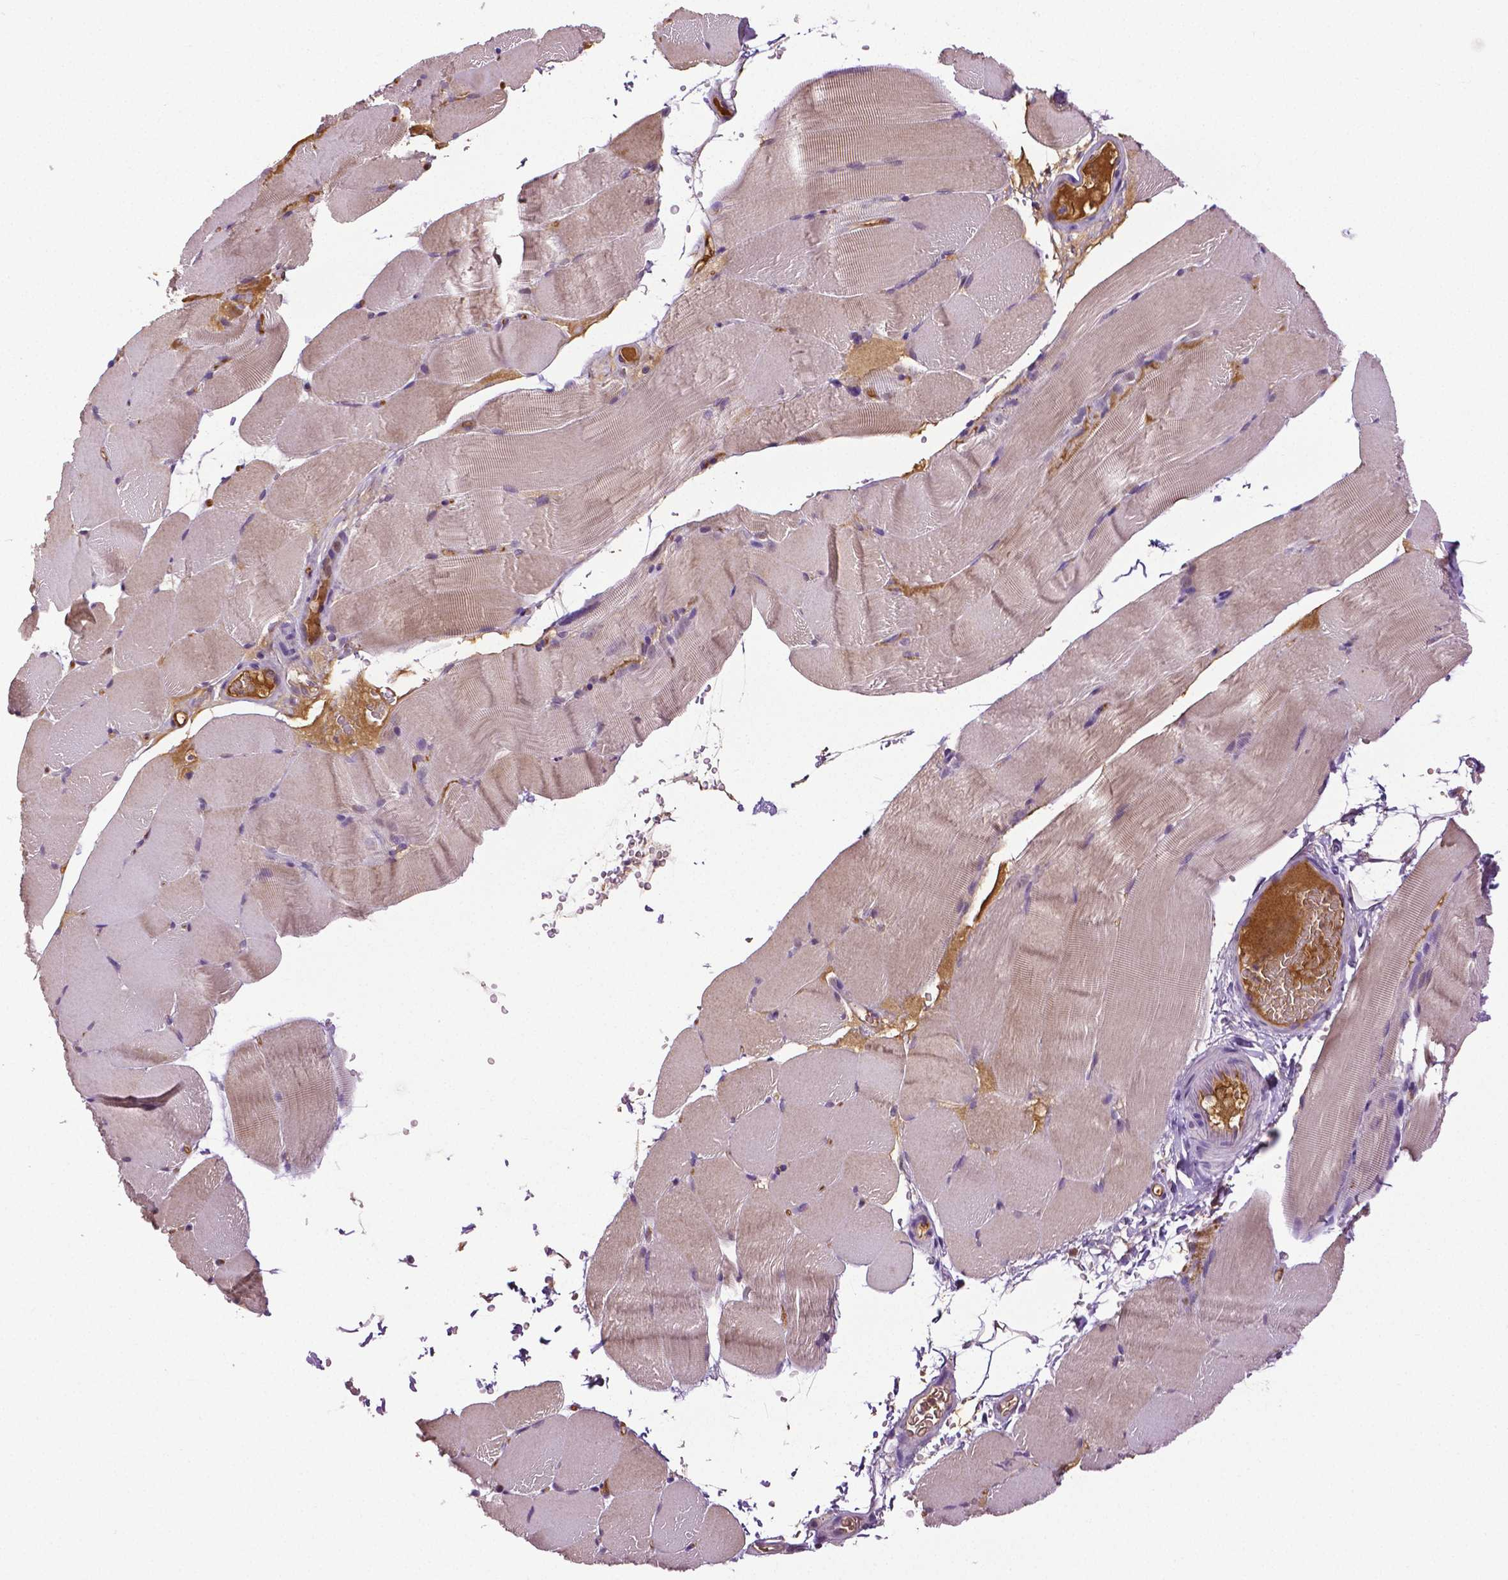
{"staining": {"intensity": "weak", "quantity": ">75%", "location": "cytoplasmic/membranous"}, "tissue": "skeletal muscle", "cell_type": "Myocytes", "image_type": "normal", "snomed": [{"axis": "morphology", "description": "Normal tissue, NOS"}, {"axis": "topography", "description": "Skeletal muscle"}], "caption": "Benign skeletal muscle displays weak cytoplasmic/membranous positivity in approximately >75% of myocytes.", "gene": "PTPN5", "patient": {"sex": "female", "age": 37}}